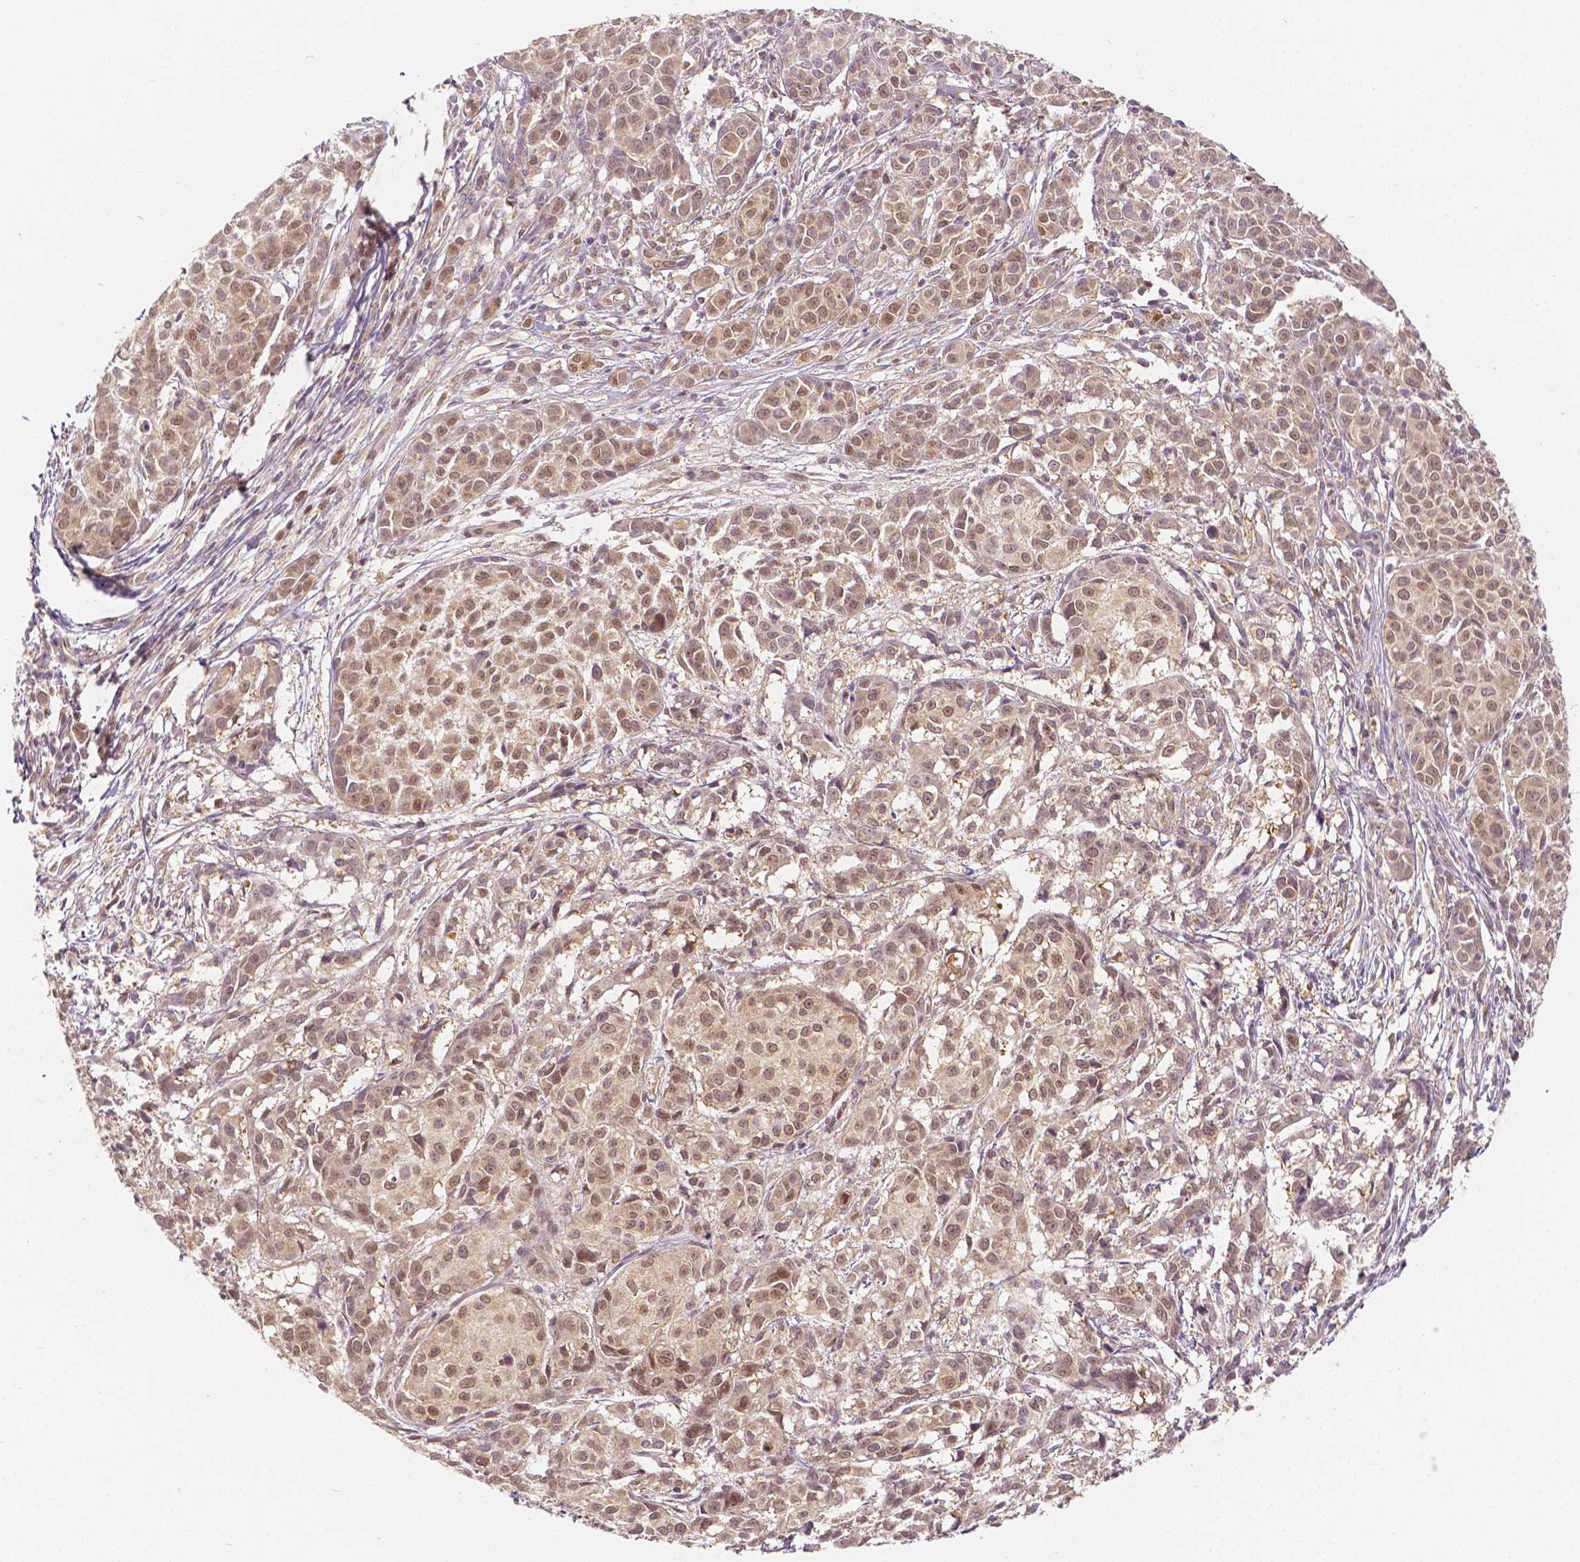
{"staining": {"intensity": "moderate", "quantity": ">75%", "location": "cytoplasmic/membranous,nuclear"}, "tissue": "melanoma", "cell_type": "Tumor cells", "image_type": "cancer", "snomed": [{"axis": "morphology", "description": "Malignant melanoma, NOS"}, {"axis": "topography", "description": "Skin"}], "caption": "Moderate cytoplasmic/membranous and nuclear positivity is present in about >75% of tumor cells in melanoma. The staining is performed using DAB (3,3'-diaminobenzidine) brown chromogen to label protein expression. The nuclei are counter-stained blue using hematoxylin.", "gene": "NAPRT", "patient": {"sex": "male", "age": 48}}